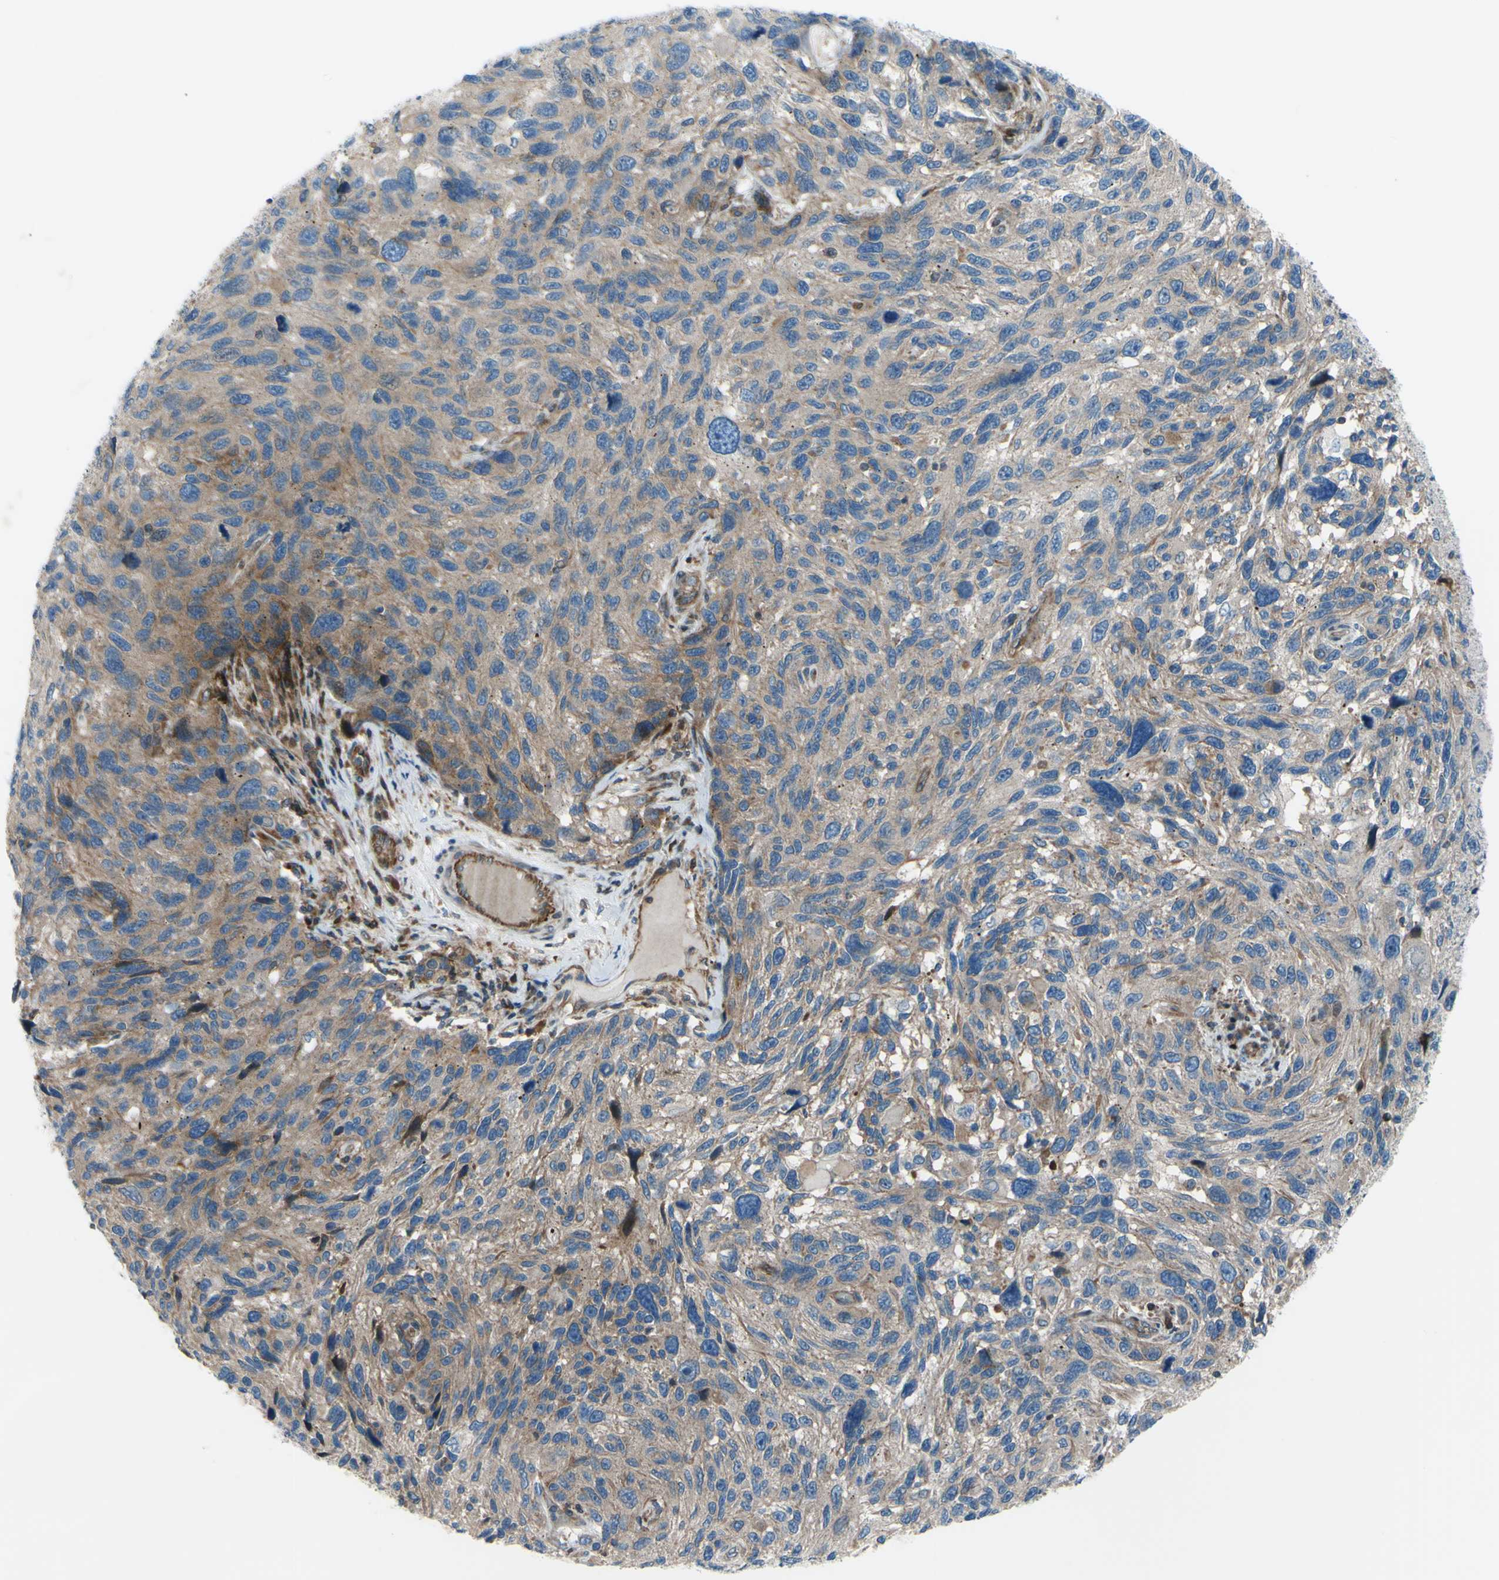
{"staining": {"intensity": "weak", "quantity": ">75%", "location": "cytoplasmic/membranous"}, "tissue": "melanoma", "cell_type": "Tumor cells", "image_type": "cancer", "snomed": [{"axis": "morphology", "description": "Malignant melanoma, NOS"}, {"axis": "topography", "description": "Skin"}], "caption": "Melanoma stained with a brown dye exhibits weak cytoplasmic/membranous positive positivity in approximately >75% of tumor cells.", "gene": "PAK2", "patient": {"sex": "male", "age": 53}}